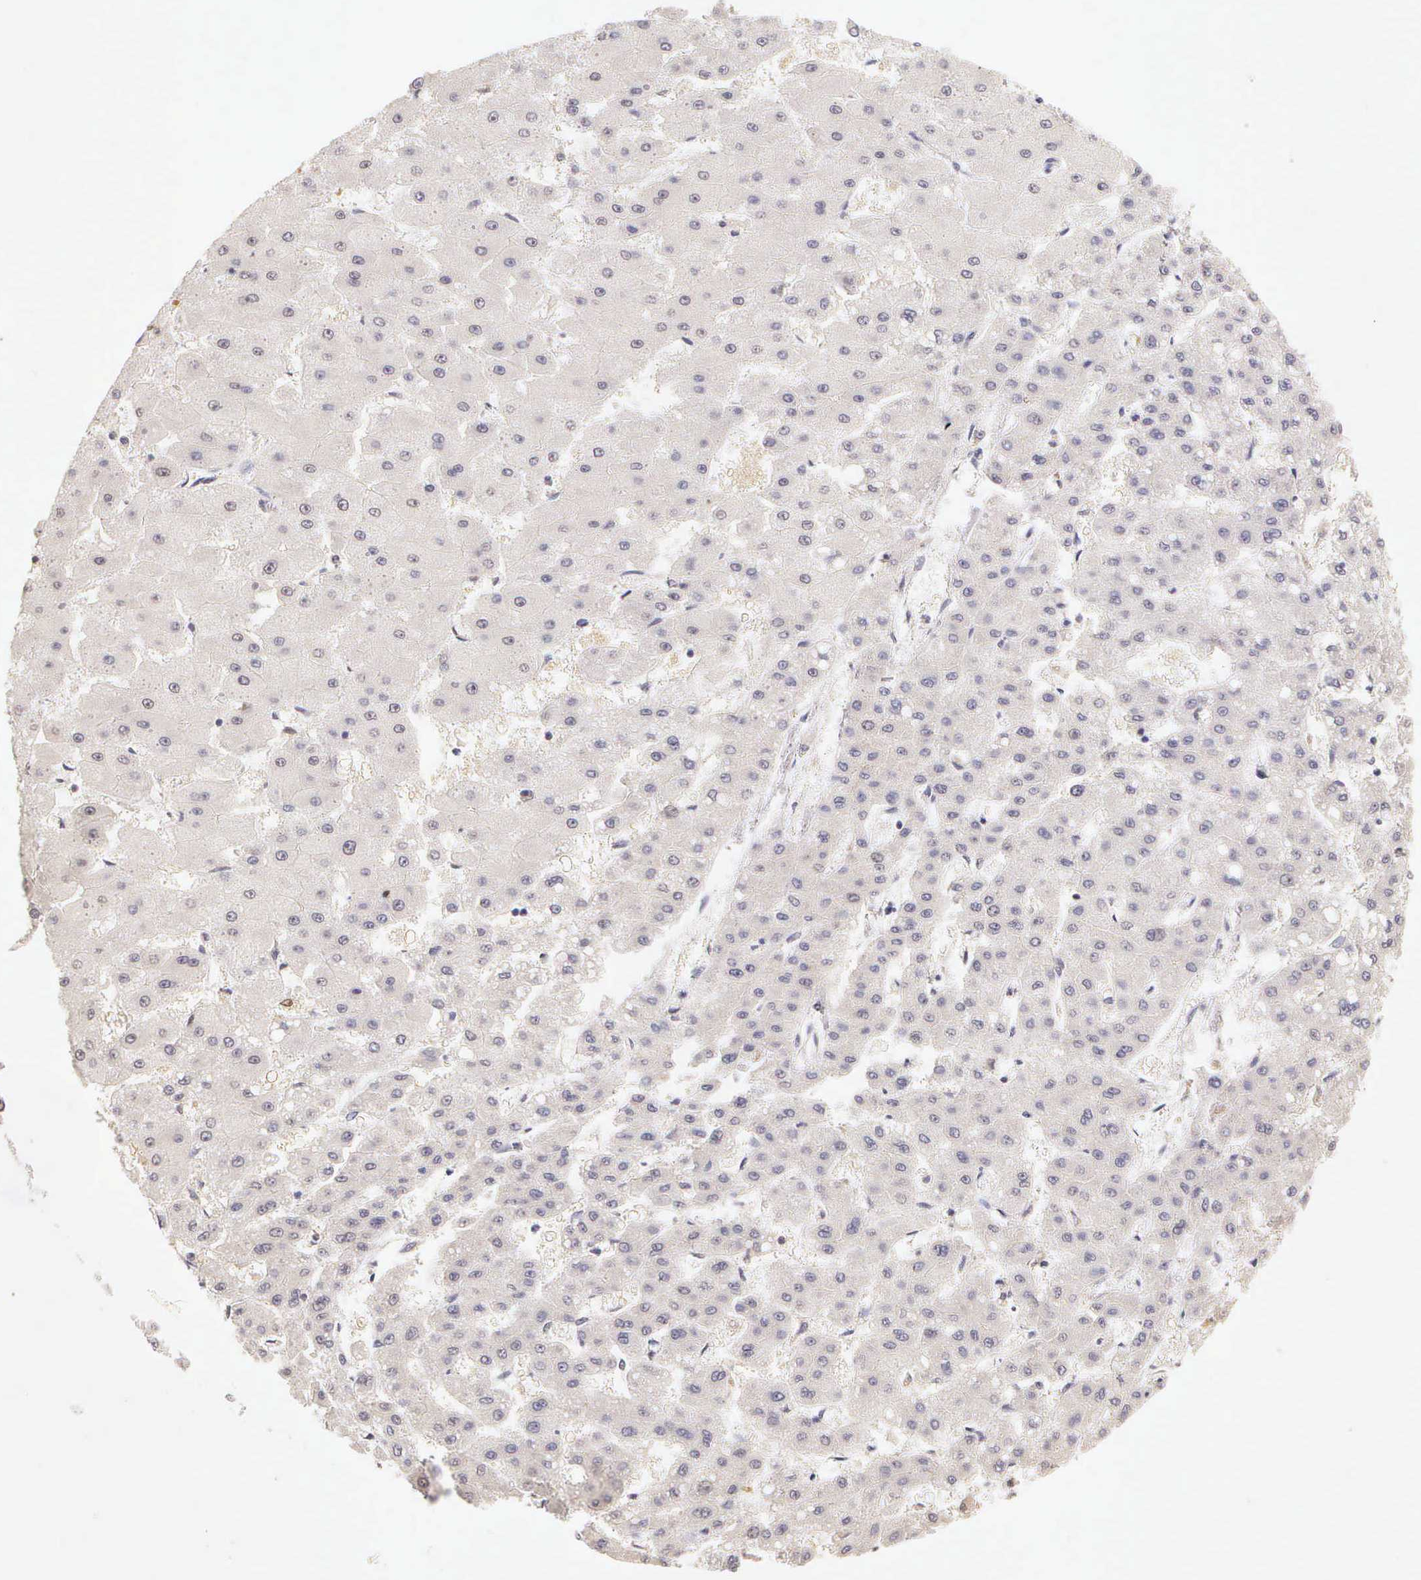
{"staining": {"intensity": "negative", "quantity": "none", "location": "none"}, "tissue": "liver cancer", "cell_type": "Tumor cells", "image_type": "cancer", "snomed": [{"axis": "morphology", "description": "Carcinoma, Hepatocellular, NOS"}, {"axis": "topography", "description": "Liver"}], "caption": "An immunohistochemistry image of hepatocellular carcinoma (liver) is shown. There is no staining in tumor cells of hepatocellular carcinoma (liver).", "gene": "MKI67", "patient": {"sex": "female", "age": 52}}